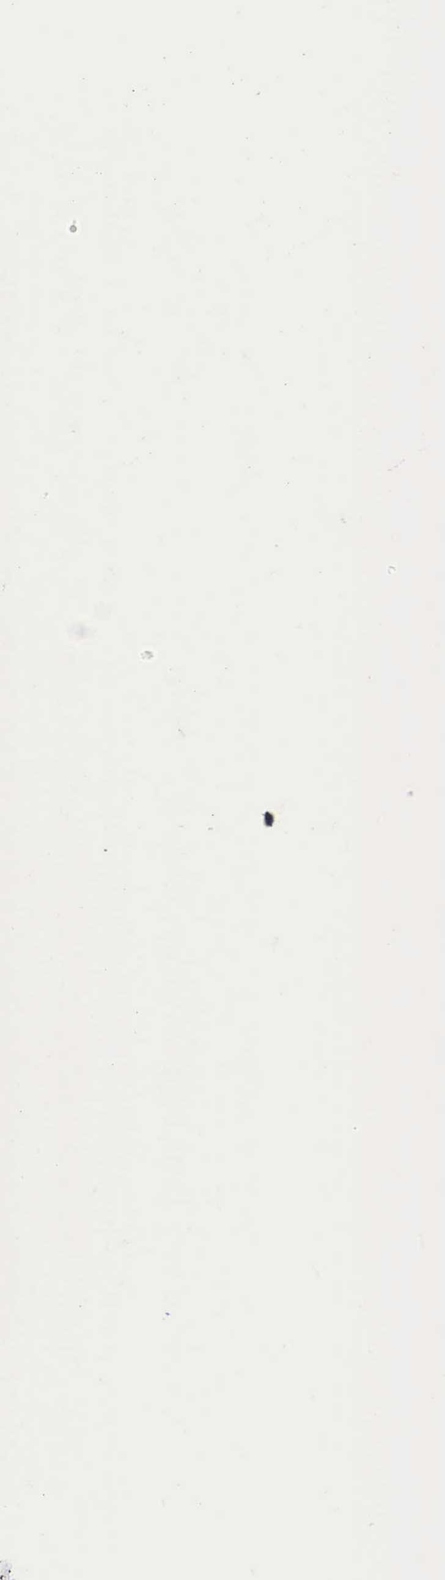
{"staining": {"intensity": "weak", "quantity": "25%-75%", "location": "nuclear"}, "tissue": "ovarian cancer", "cell_type": "Tumor cells", "image_type": "cancer", "snomed": [{"axis": "morphology", "description": "Cystadenocarcinoma, mucinous, NOS"}, {"axis": "topography", "description": "Ovary"}], "caption": "Protein expression analysis of human ovarian cancer reveals weak nuclear expression in about 25%-75% of tumor cells.", "gene": "MECP2", "patient": {"sex": "female", "age": 41}}